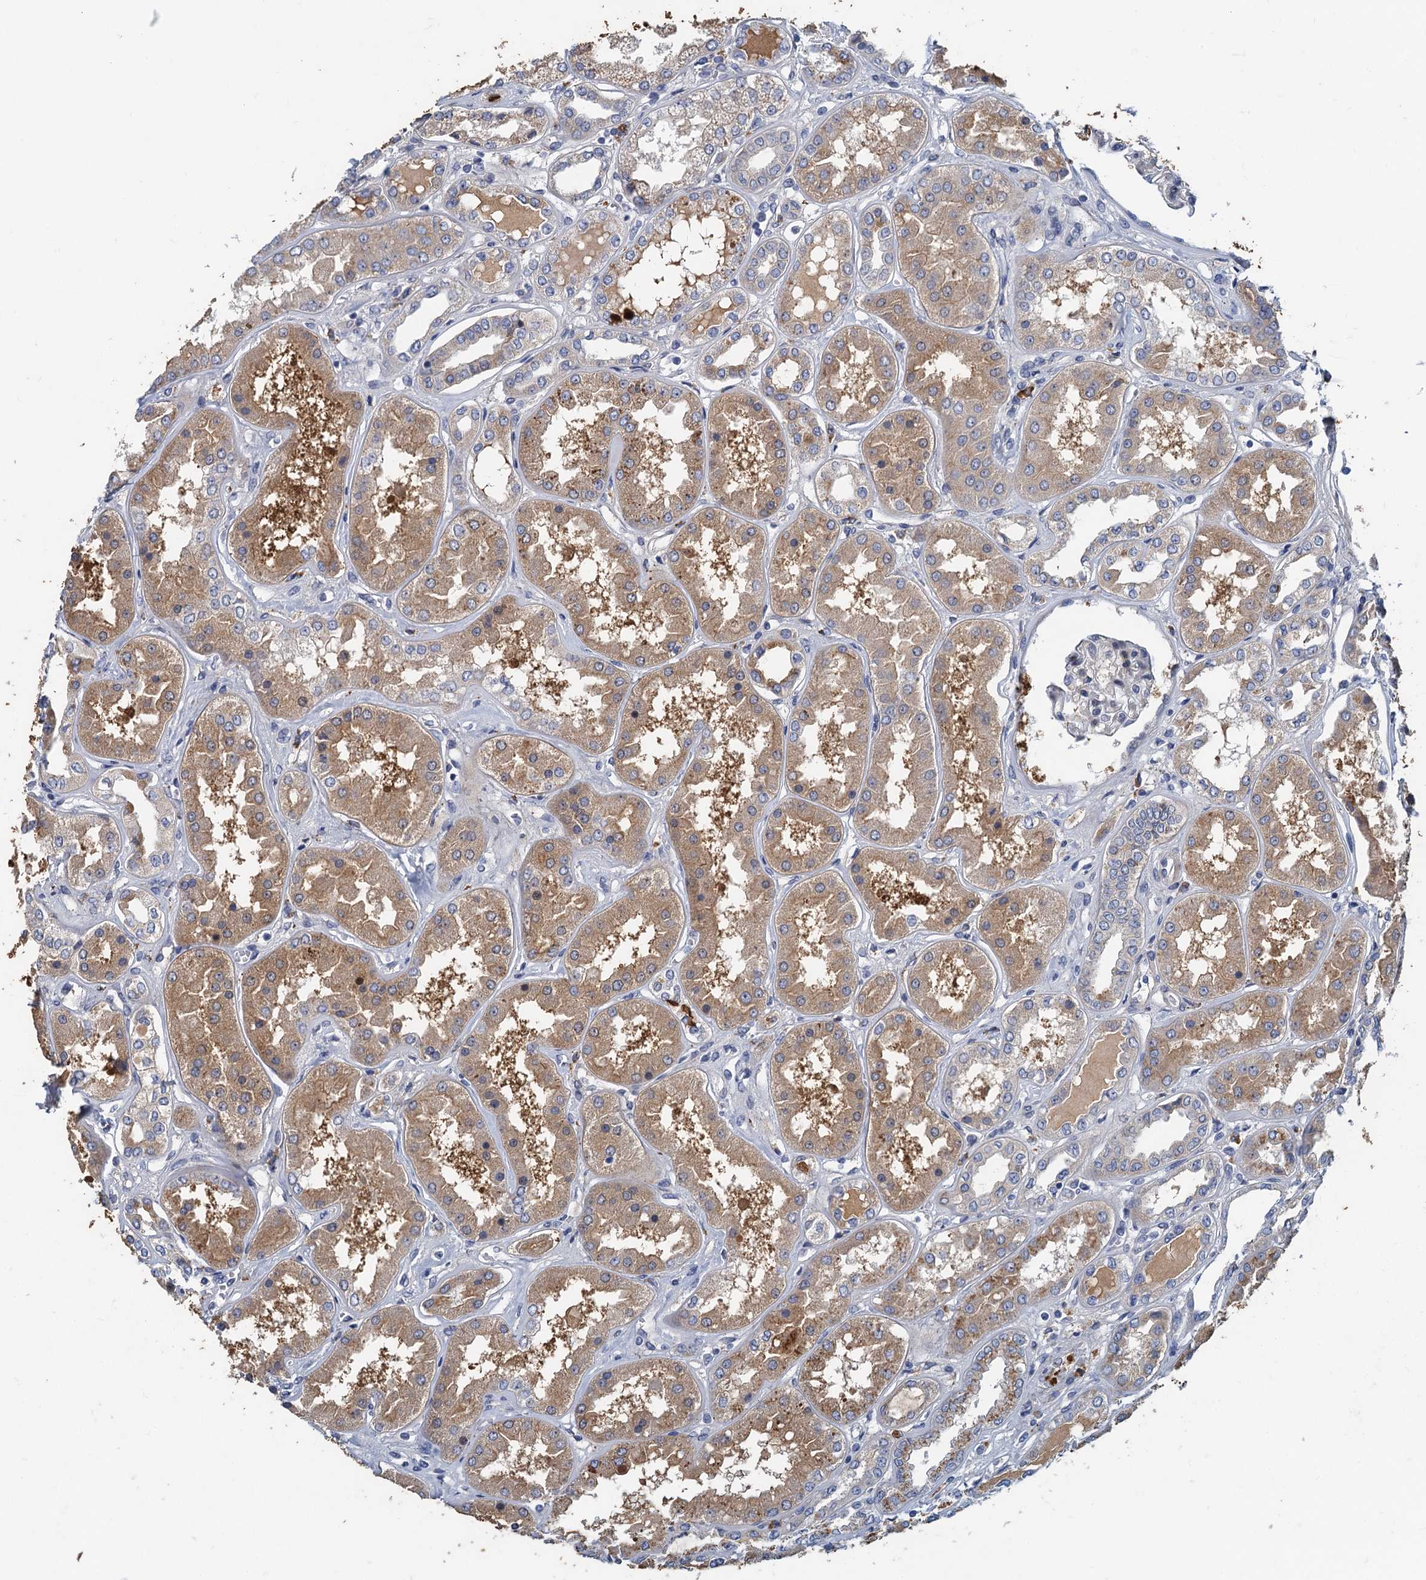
{"staining": {"intensity": "negative", "quantity": "none", "location": "none"}, "tissue": "kidney", "cell_type": "Cells in glomeruli", "image_type": "normal", "snomed": [{"axis": "morphology", "description": "Normal tissue, NOS"}, {"axis": "topography", "description": "Kidney"}], "caption": "Immunohistochemistry (IHC) photomicrograph of benign kidney: kidney stained with DAB displays no significant protein positivity in cells in glomeruli.", "gene": "TPCN1", "patient": {"sex": "female", "age": 56}}